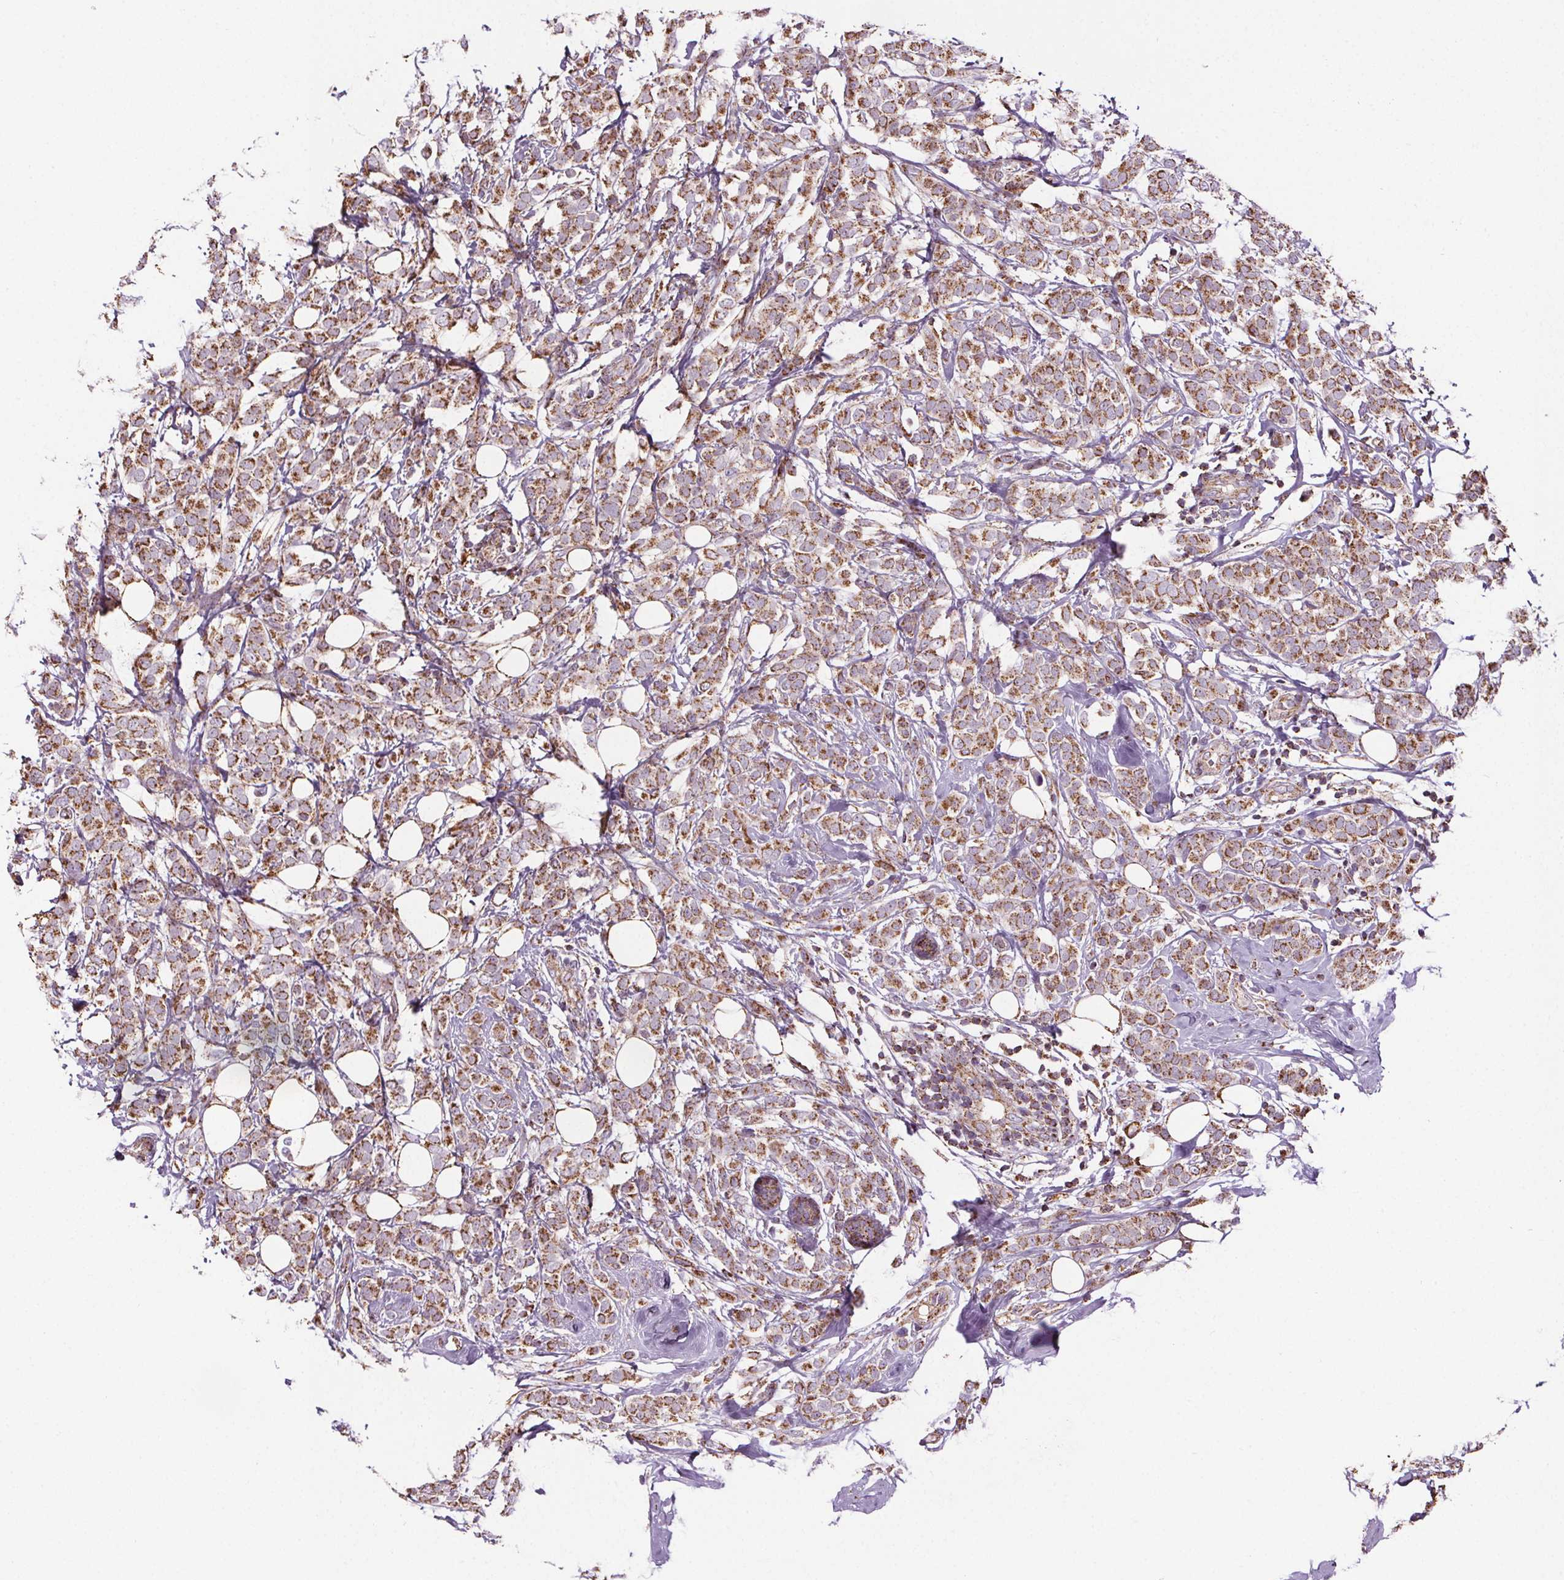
{"staining": {"intensity": "moderate", "quantity": ">75%", "location": "cytoplasmic/membranous"}, "tissue": "breast cancer", "cell_type": "Tumor cells", "image_type": "cancer", "snomed": [{"axis": "morphology", "description": "Lobular carcinoma"}, {"axis": "topography", "description": "Breast"}], "caption": "Breast lobular carcinoma stained with a brown dye exhibits moderate cytoplasmic/membranous positive staining in about >75% of tumor cells.", "gene": "SUCLA2", "patient": {"sex": "female", "age": 49}}